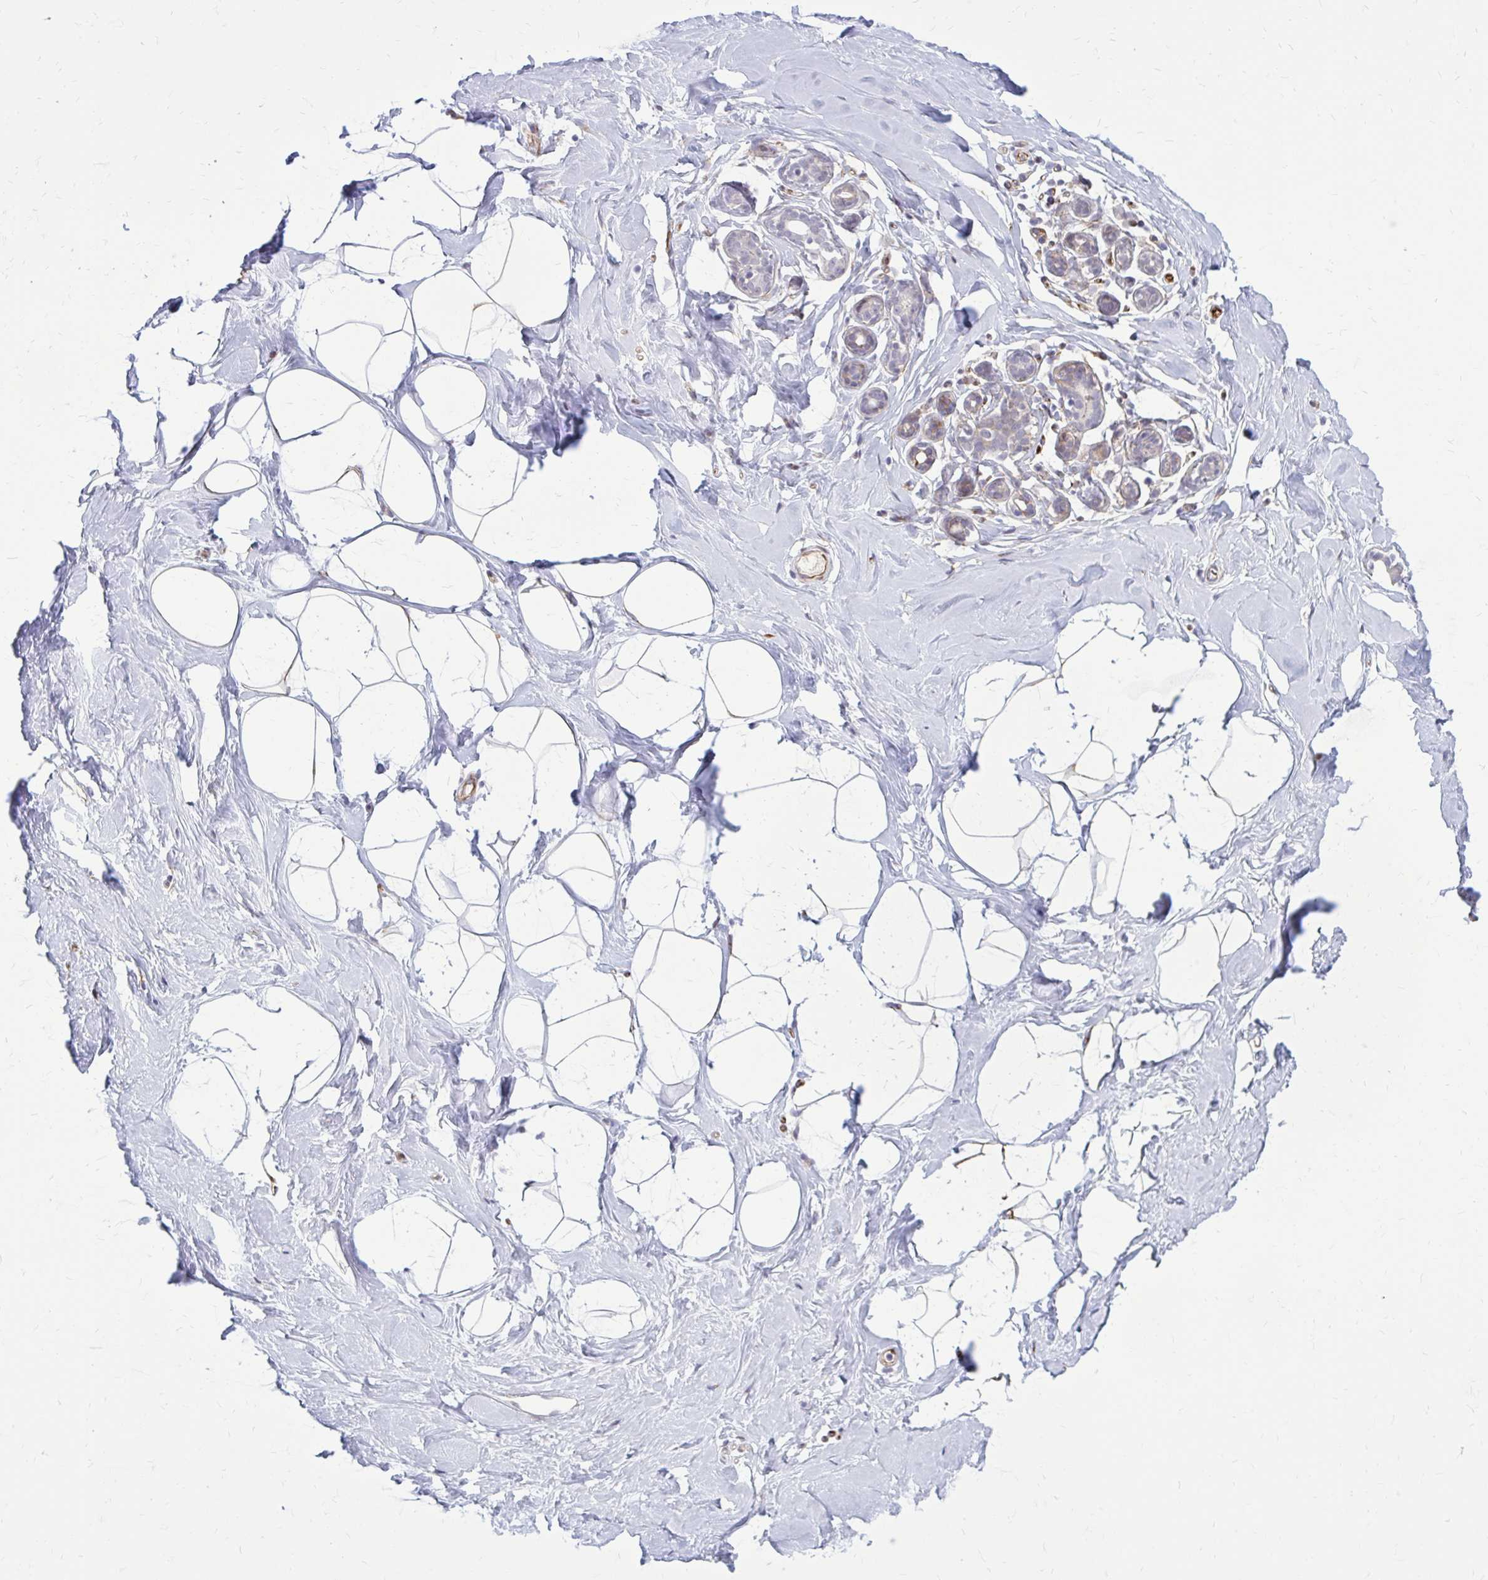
{"staining": {"intensity": "negative", "quantity": "none", "location": "none"}, "tissue": "breast", "cell_type": "Adipocytes", "image_type": "normal", "snomed": [{"axis": "morphology", "description": "Normal tissue, NOS"}, {"axis": "topography", "description": "Breast"}], "caption": "An IHC micrograph of unremarkable breast is shown. There is no staining in adipocytes of breast. (Brightfield microscopy of DAB immunohistochemistry at high magnification).", "gene": "BEND5", "patient": {"sex": "female", "age": 32}}